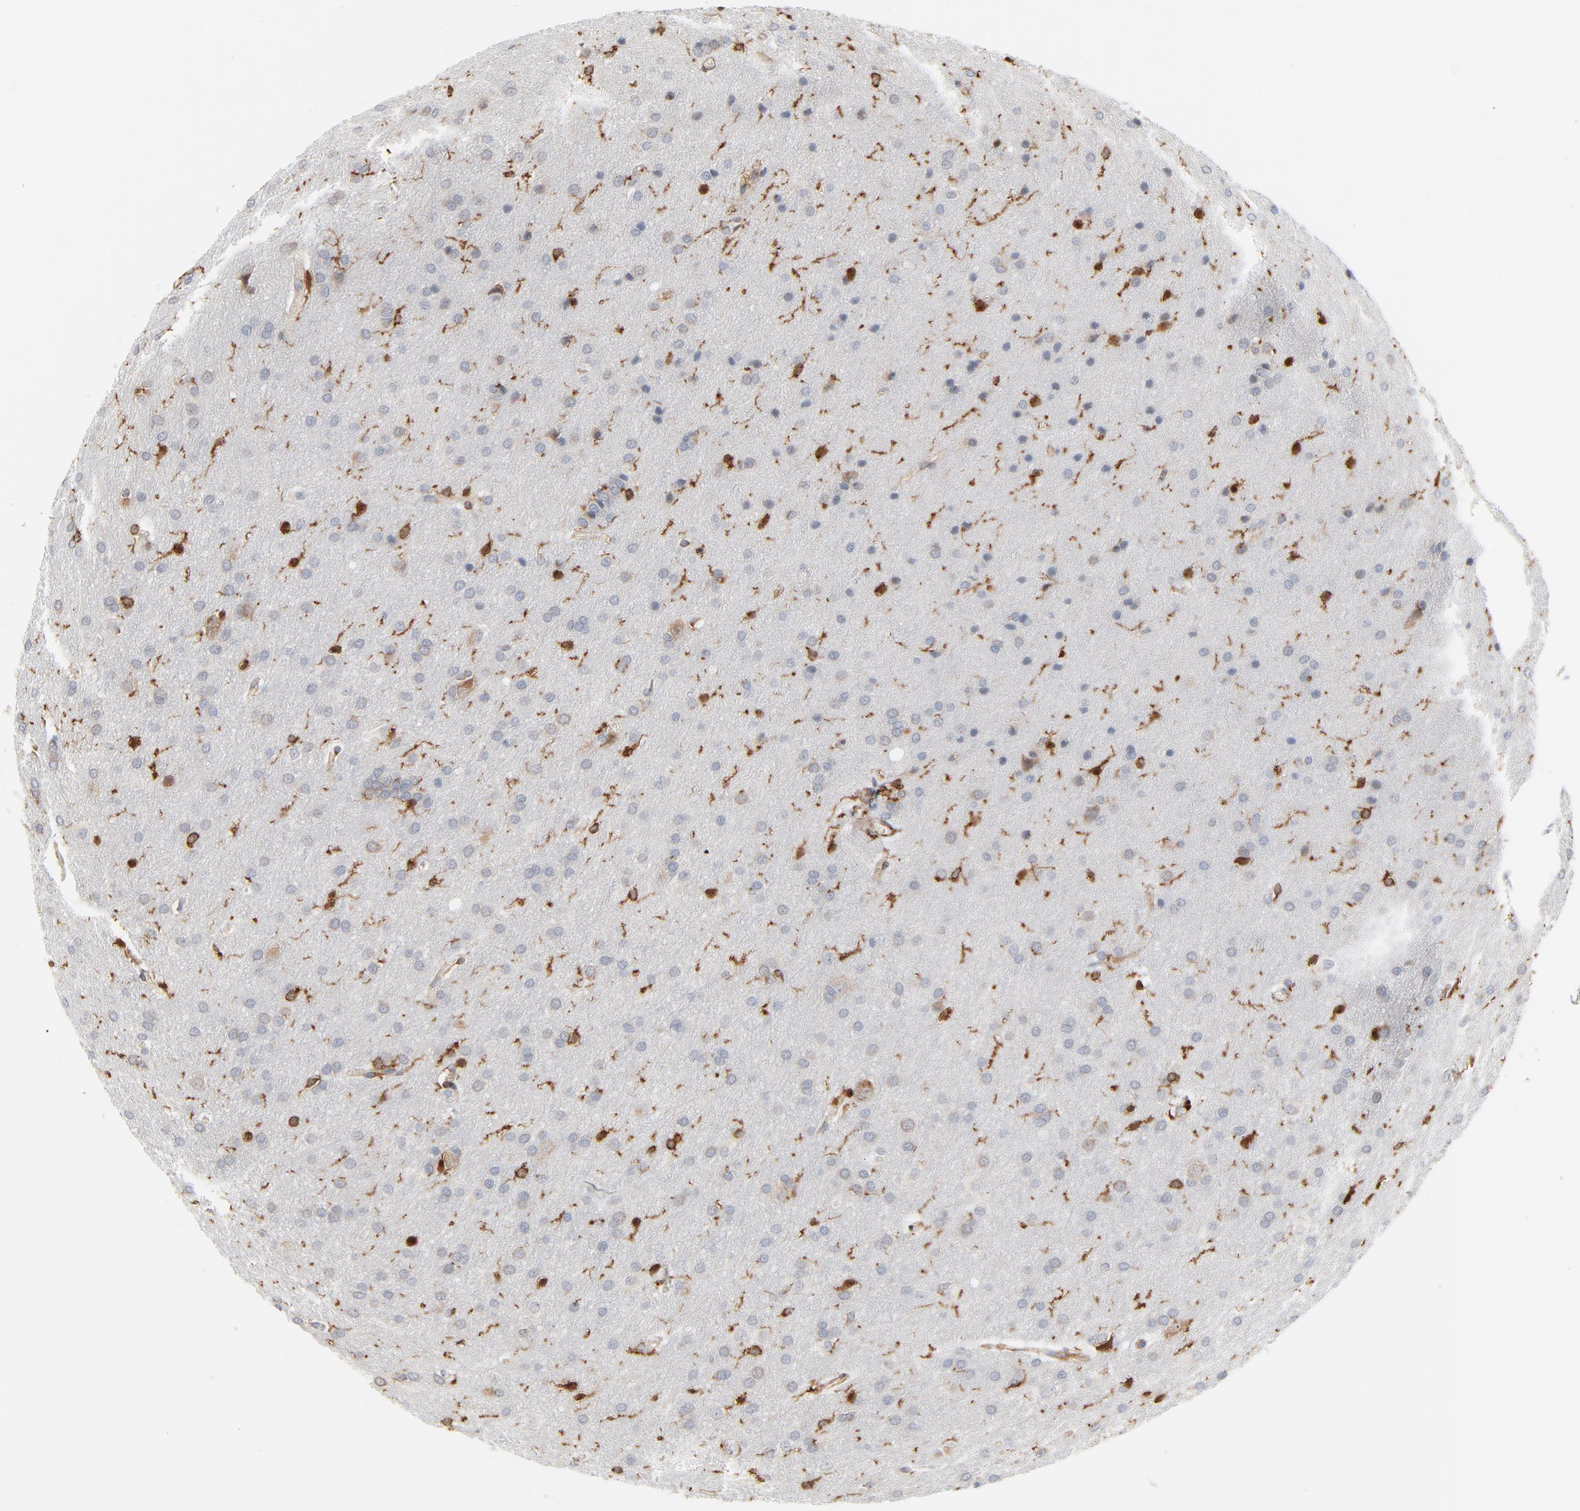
{"staining": {"intensity": "negative", "quantity": "none", "location": "none"}, "tissue": "glioma", "cell_type": "Tumor cells", "image_type": "cancer", "snomed": [{"axis": "morphology", "description": "Glioma, malignant, Low grade"}, {"axis": "topography", "description": "Brain"}], "caption": "Tumor cells are negative for protein expression in human glioma.", "gene": "SH3KBP1", "patient": {"sex": "female", "age": 32}}